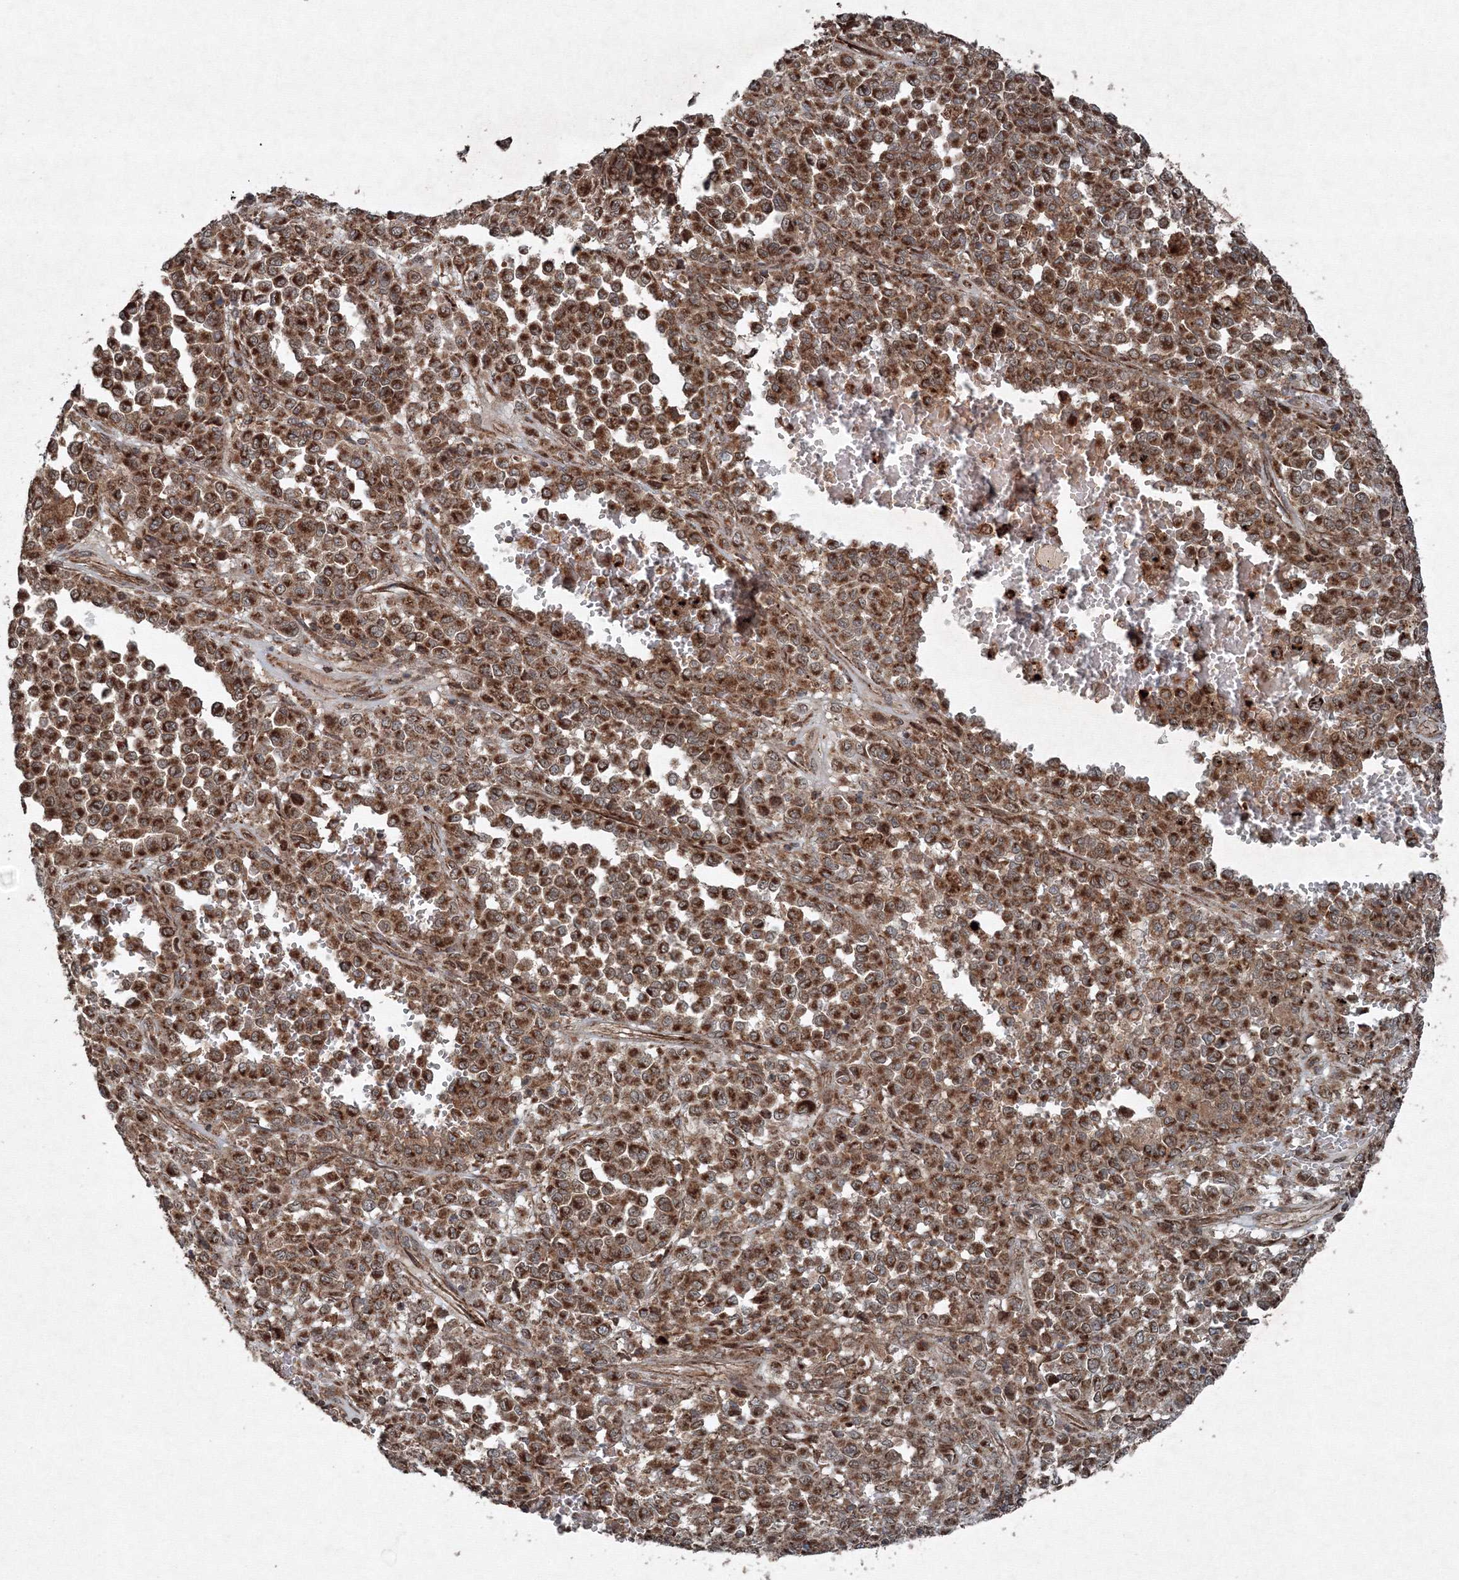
{"staining": {"intensity": "strong", "quantity": ">75%", "location": "cytoplasmic/membranous"}, "tissue": "melanoma", "cell_type": "Tumor cells", "image_type": "cancer", "snomed": [{"axis": "morphology", "description": "Malignant melanoma, Metastatic site"}, {"axis": "topography", "description": "Pancreas"}], "caption": "Strong cytoplasmic/membranous protein positivity is appreciated in about >75% of tumor cells in melanoma. The protein is stained brown, and the nuclei are stained in blue (DAB (3,3'-diaminobenzidine) IHC with brightfield microscopy, high magnification).", "gene": "COPS7B", "patient": {"sex": "female", "age": 30}}